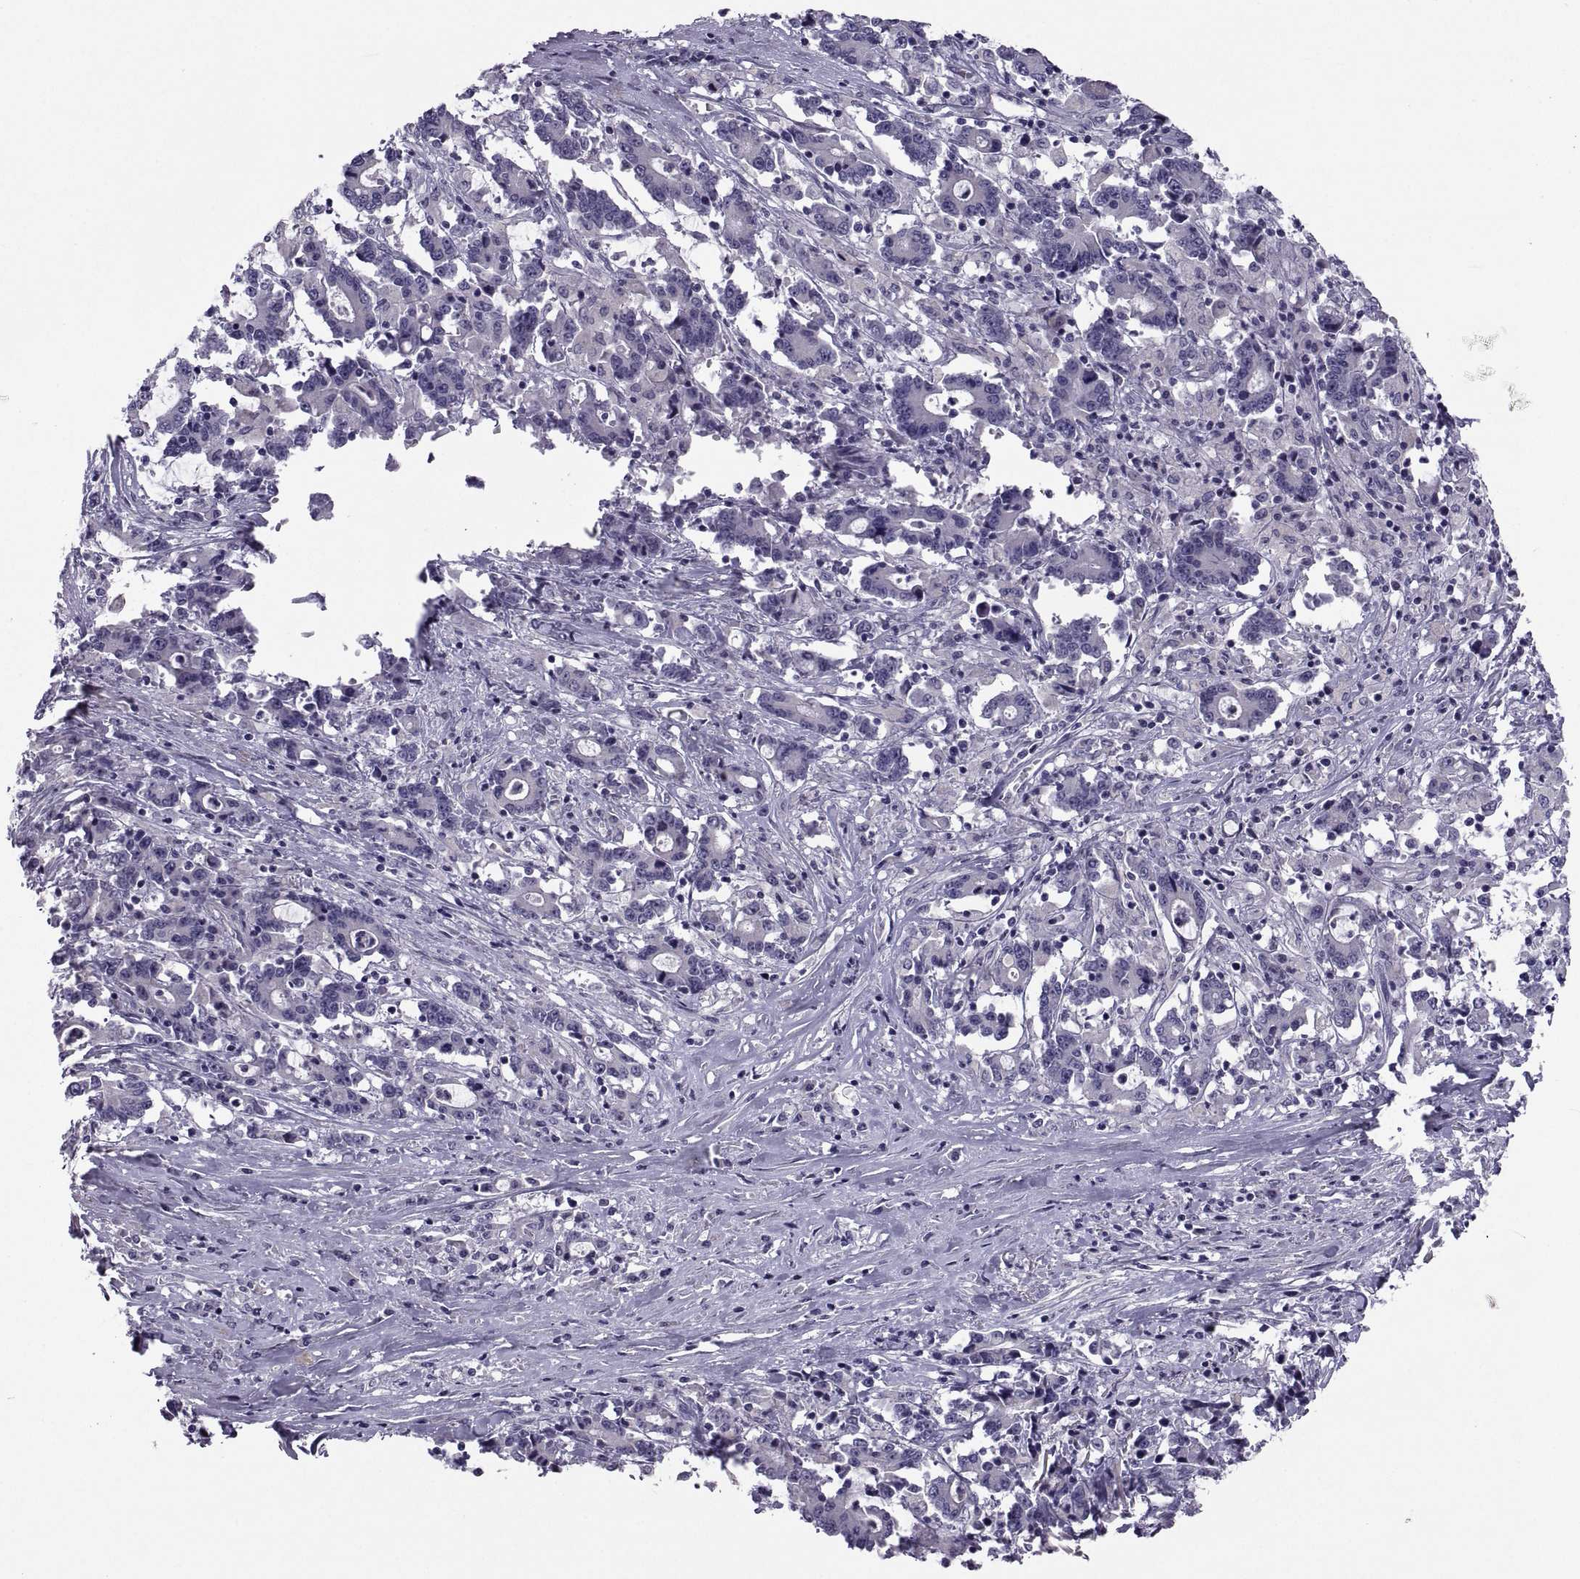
{"staining": {"intensity": "negative", "quantity": "none", "location": "none"}, "tissue": "stomach cancer", "cell_type": "Tumor cells", "image_type": "cancer", "snomed": [{"axis": "morphology", "description": "Adenocarcinoma, NOS"}, {"axis": "topography", "description": "Stomach, upper"}], "caption": "Immunohistochemistry of human stomach cancer reveals no expression in tumor cells. (DAB IHC, high magnification).", "gene": "IGSF1", "patient": {"sex": "male", "age": 68}}